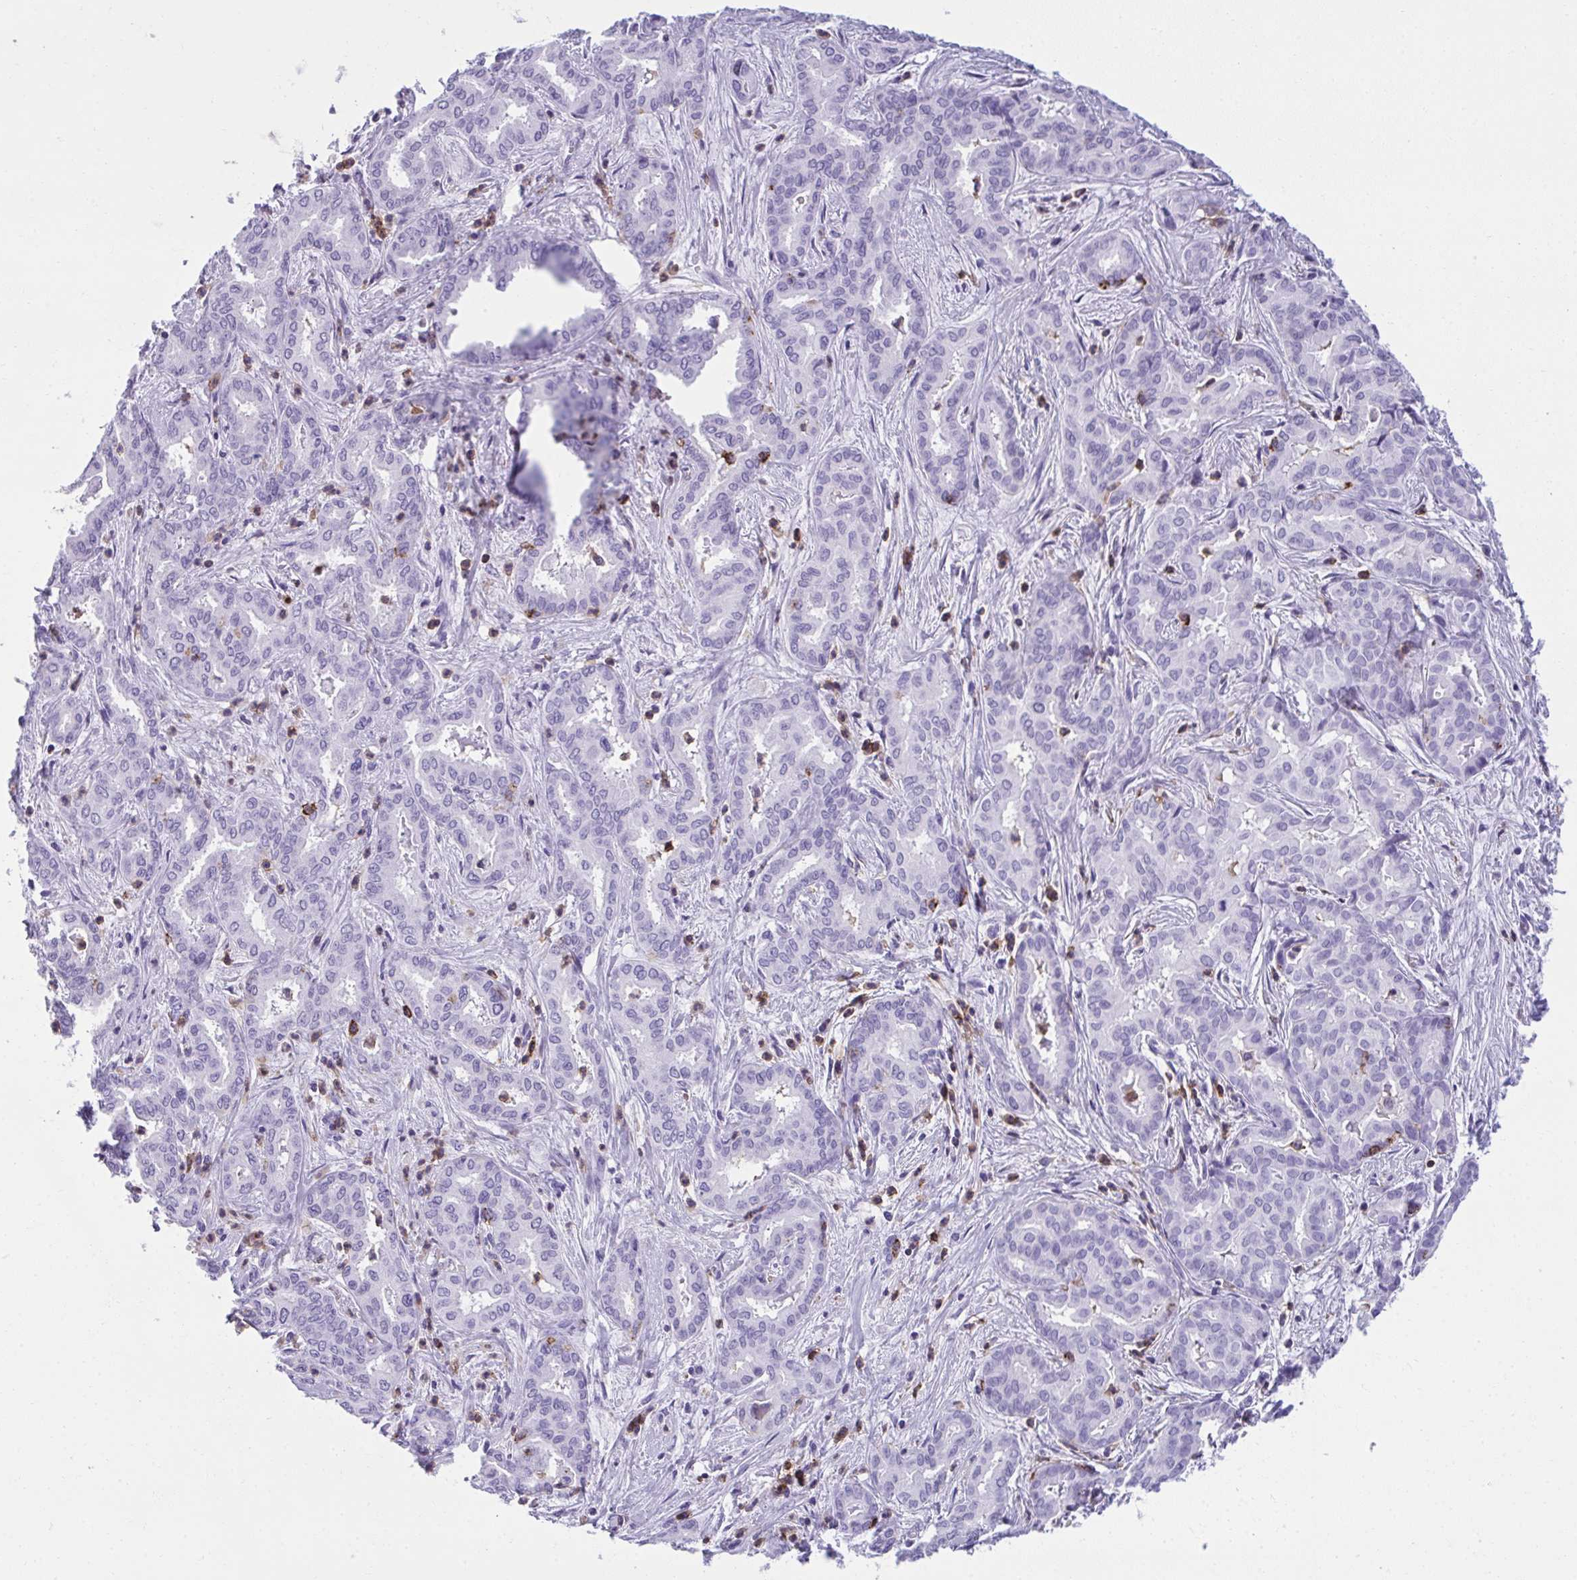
{"staining": {"intensity": "negative", "quantity": "none", "location": "none"}, "tissue": "liver cancer", "cell_type": "Tumor cells", "image_type": "cancer", "snomed": [{"axis": "morphology", "description": "Cholangiocarcinoma"}, {"axis": "topography", "description": "Liver"}], "caption": "Tumor cells are negative for protein expression in human liver cholangiocarcinoma.", "gene": "SPN", "patient": {"sex": "female", "age": 64}}